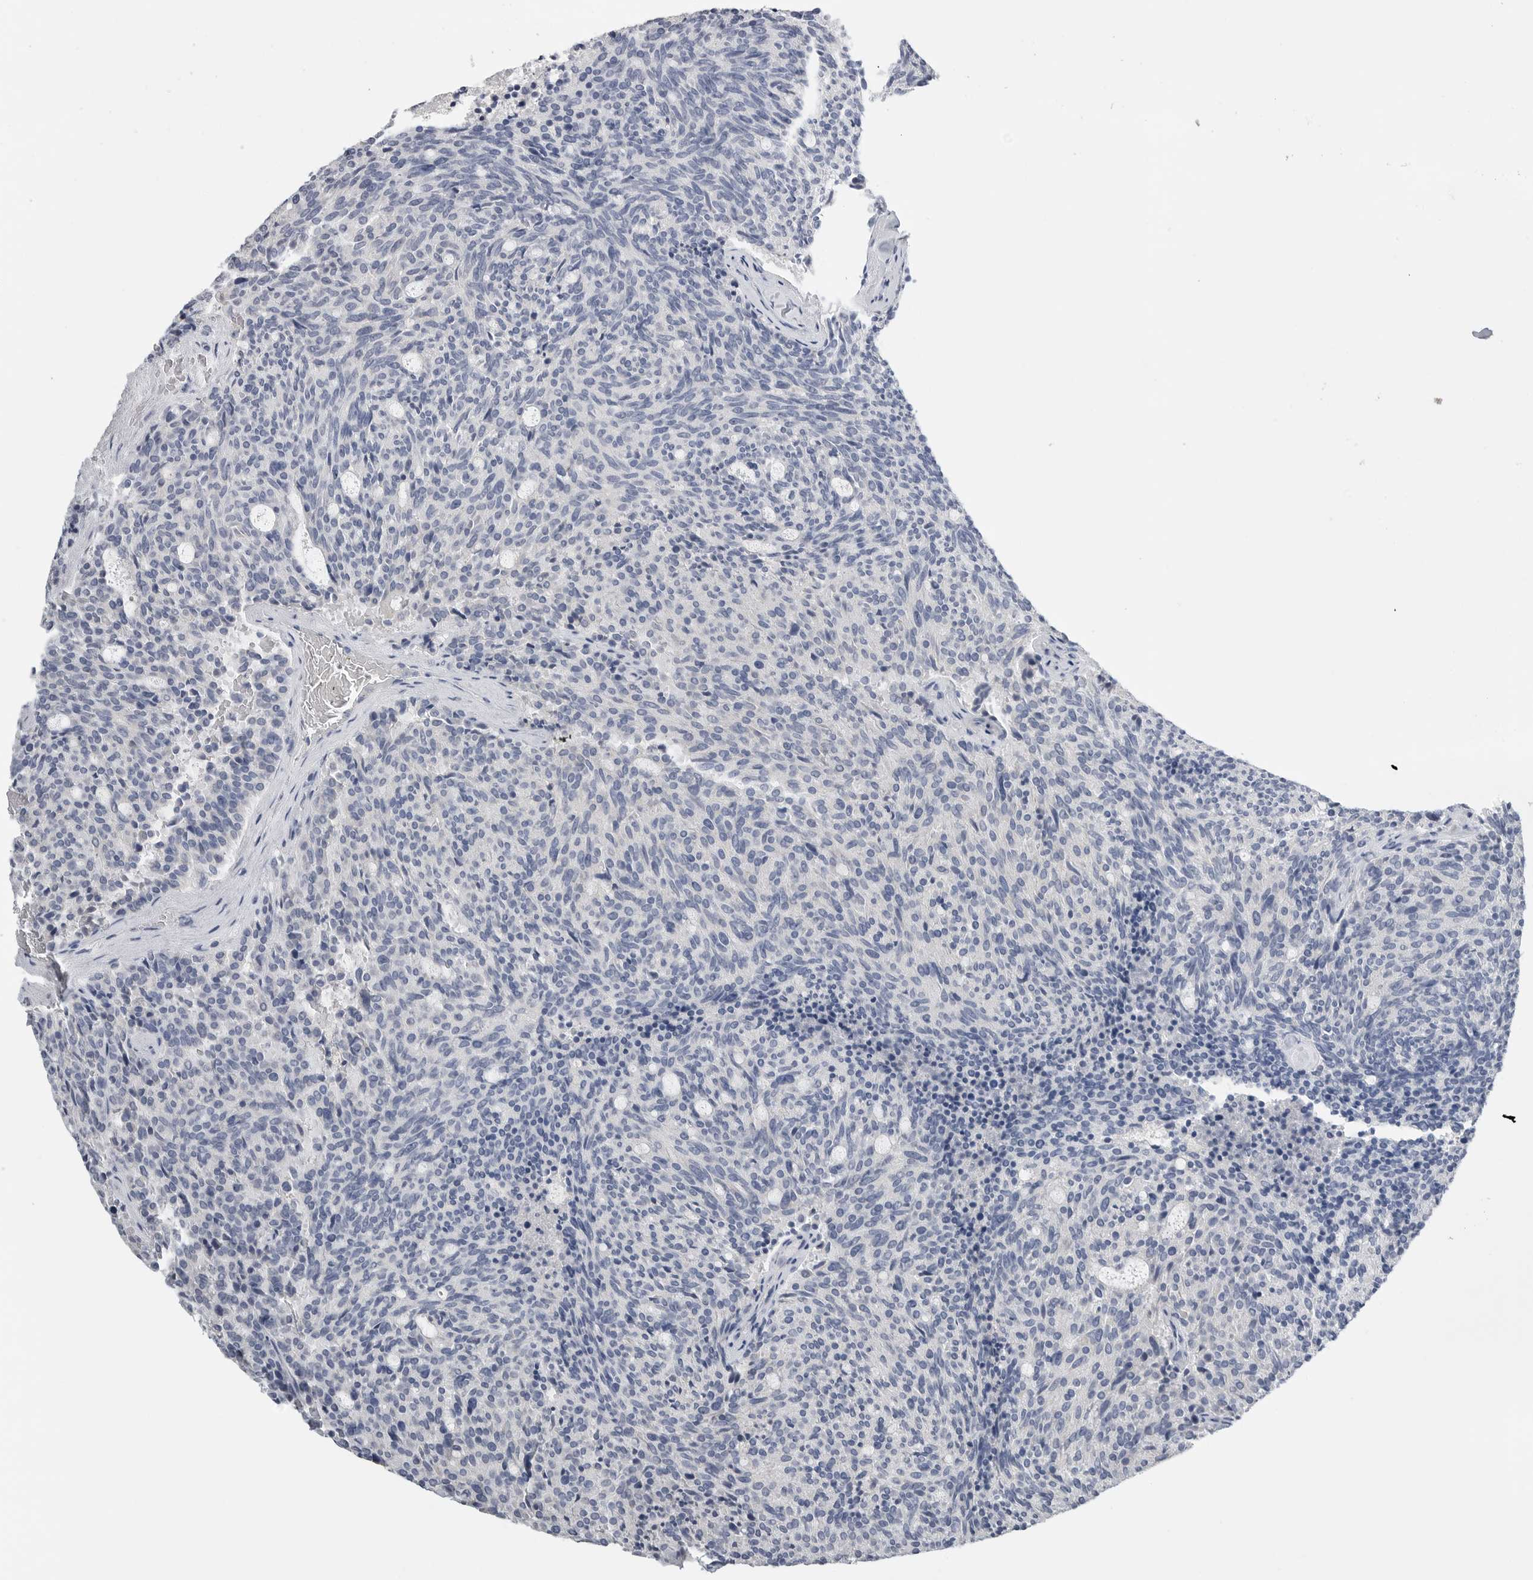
{"staining": {"intensity": "negative", "quantity": "none", "location": "none"}, "tissue": "carcinoid", "cell_type": "Tumor cells", "image_type": "cancer", "snomed": [{"axis": "morphology", "description": "Carcinoid, malignant, NOS"}, {"axis": "topography", "description": "Pancreas"}], "caption": "Human malignant carcinoid stained for a protein using immunohistochemistry (IHC) exhibits no staining in tumor cells.", "gene": "FABP6", "patient": {"sex": "female", "age": 54}}